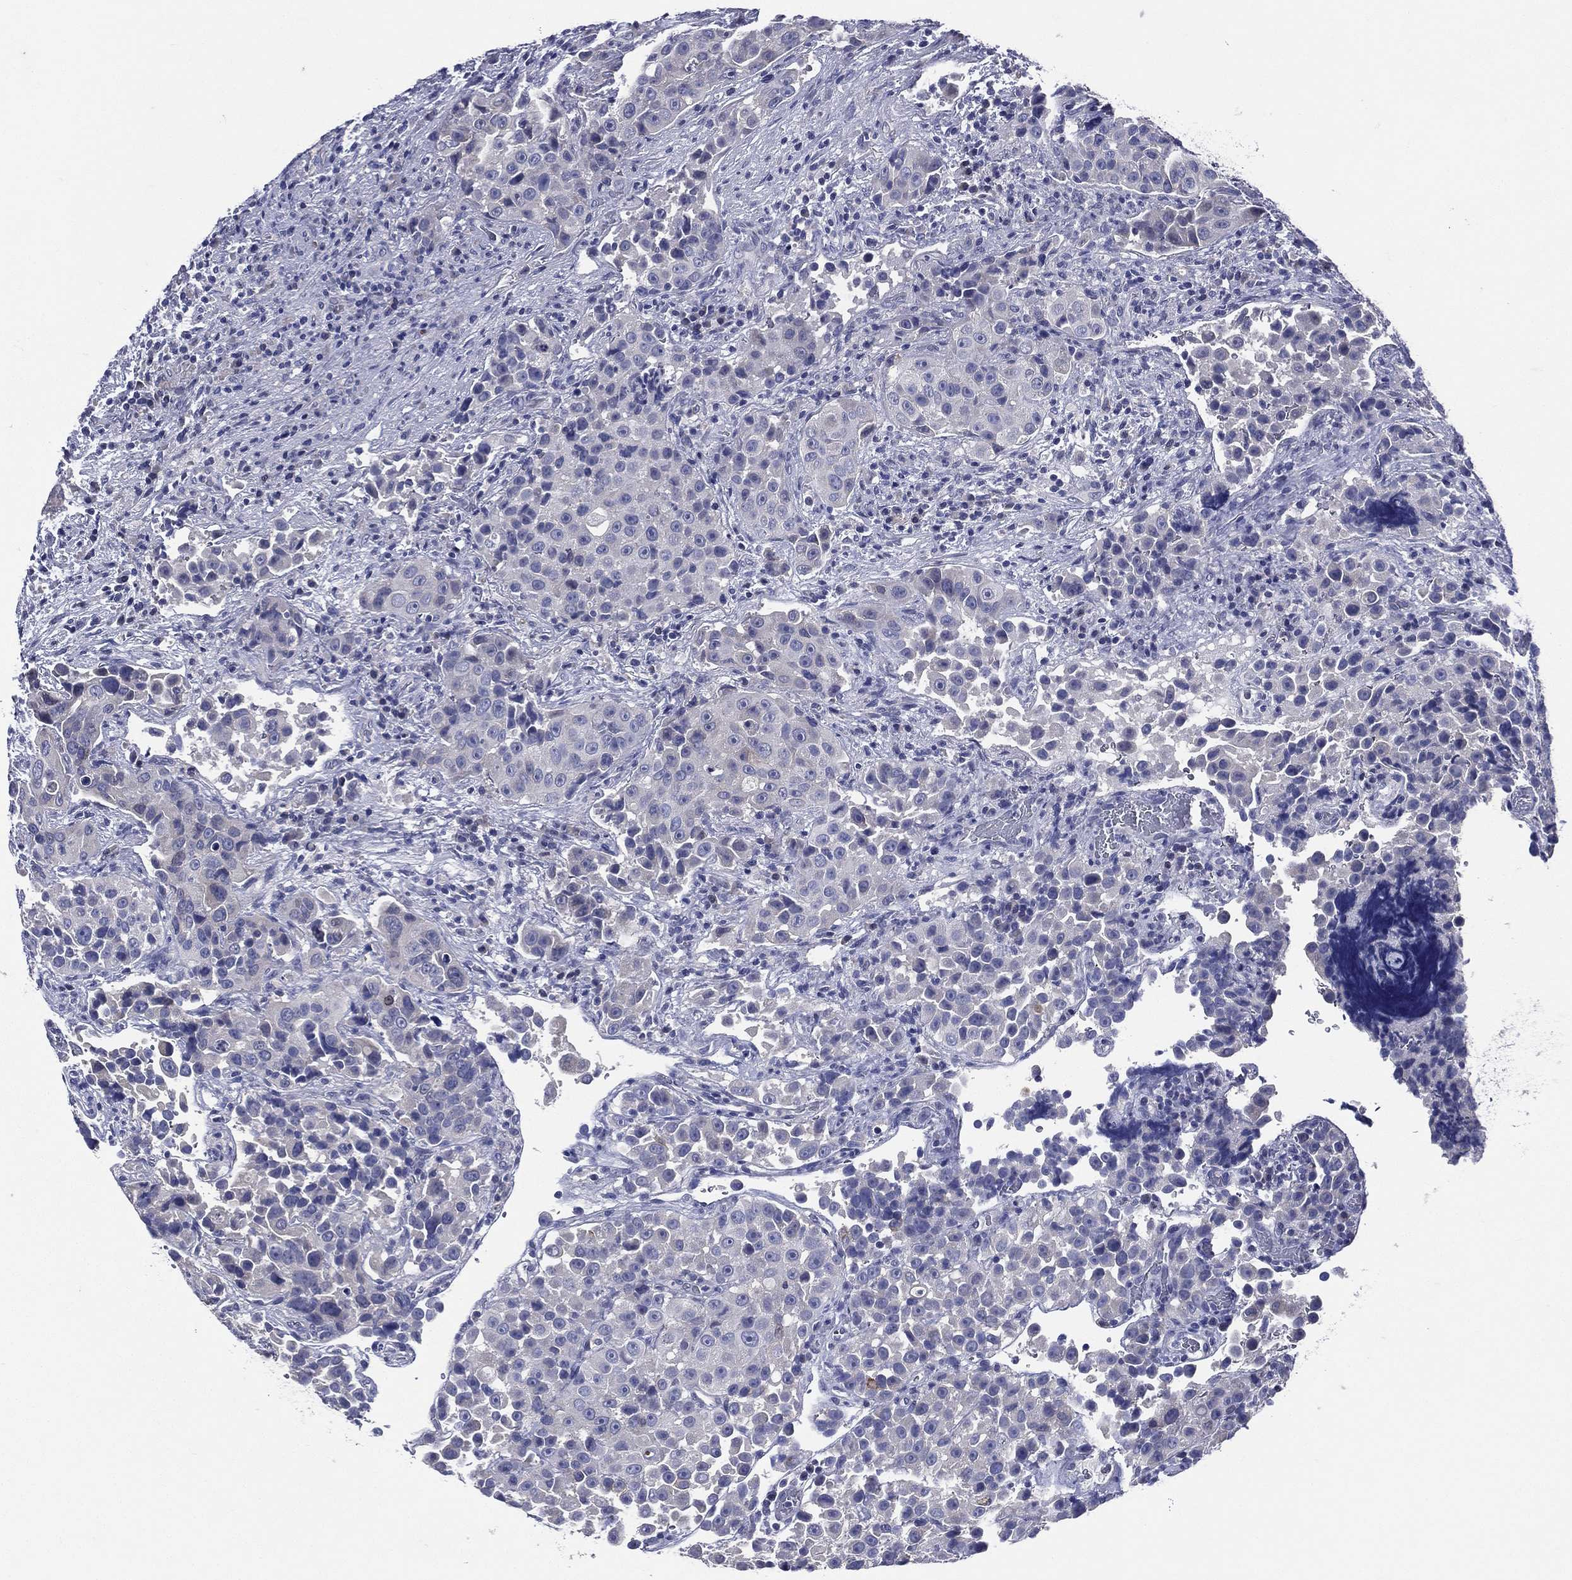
{"staining": {"intensity": "negative", "quantity": "none", "location": "none"}, "tissue": "urothelial cancer", "cell_type": "Tumor cells", "image_type": "cancer", "snomed": [{"axis": "morphology", "description": "Urothelial carcinoma, NOS"}, {"axis": "topography", "description": "Urinary bladder"}], "caption": "Photomicrograph shows no protein positivity in tumor cells of urothelial cancer tissue.", "gene": "TGM1", "patient": {"sex": "male", "age": 52}}